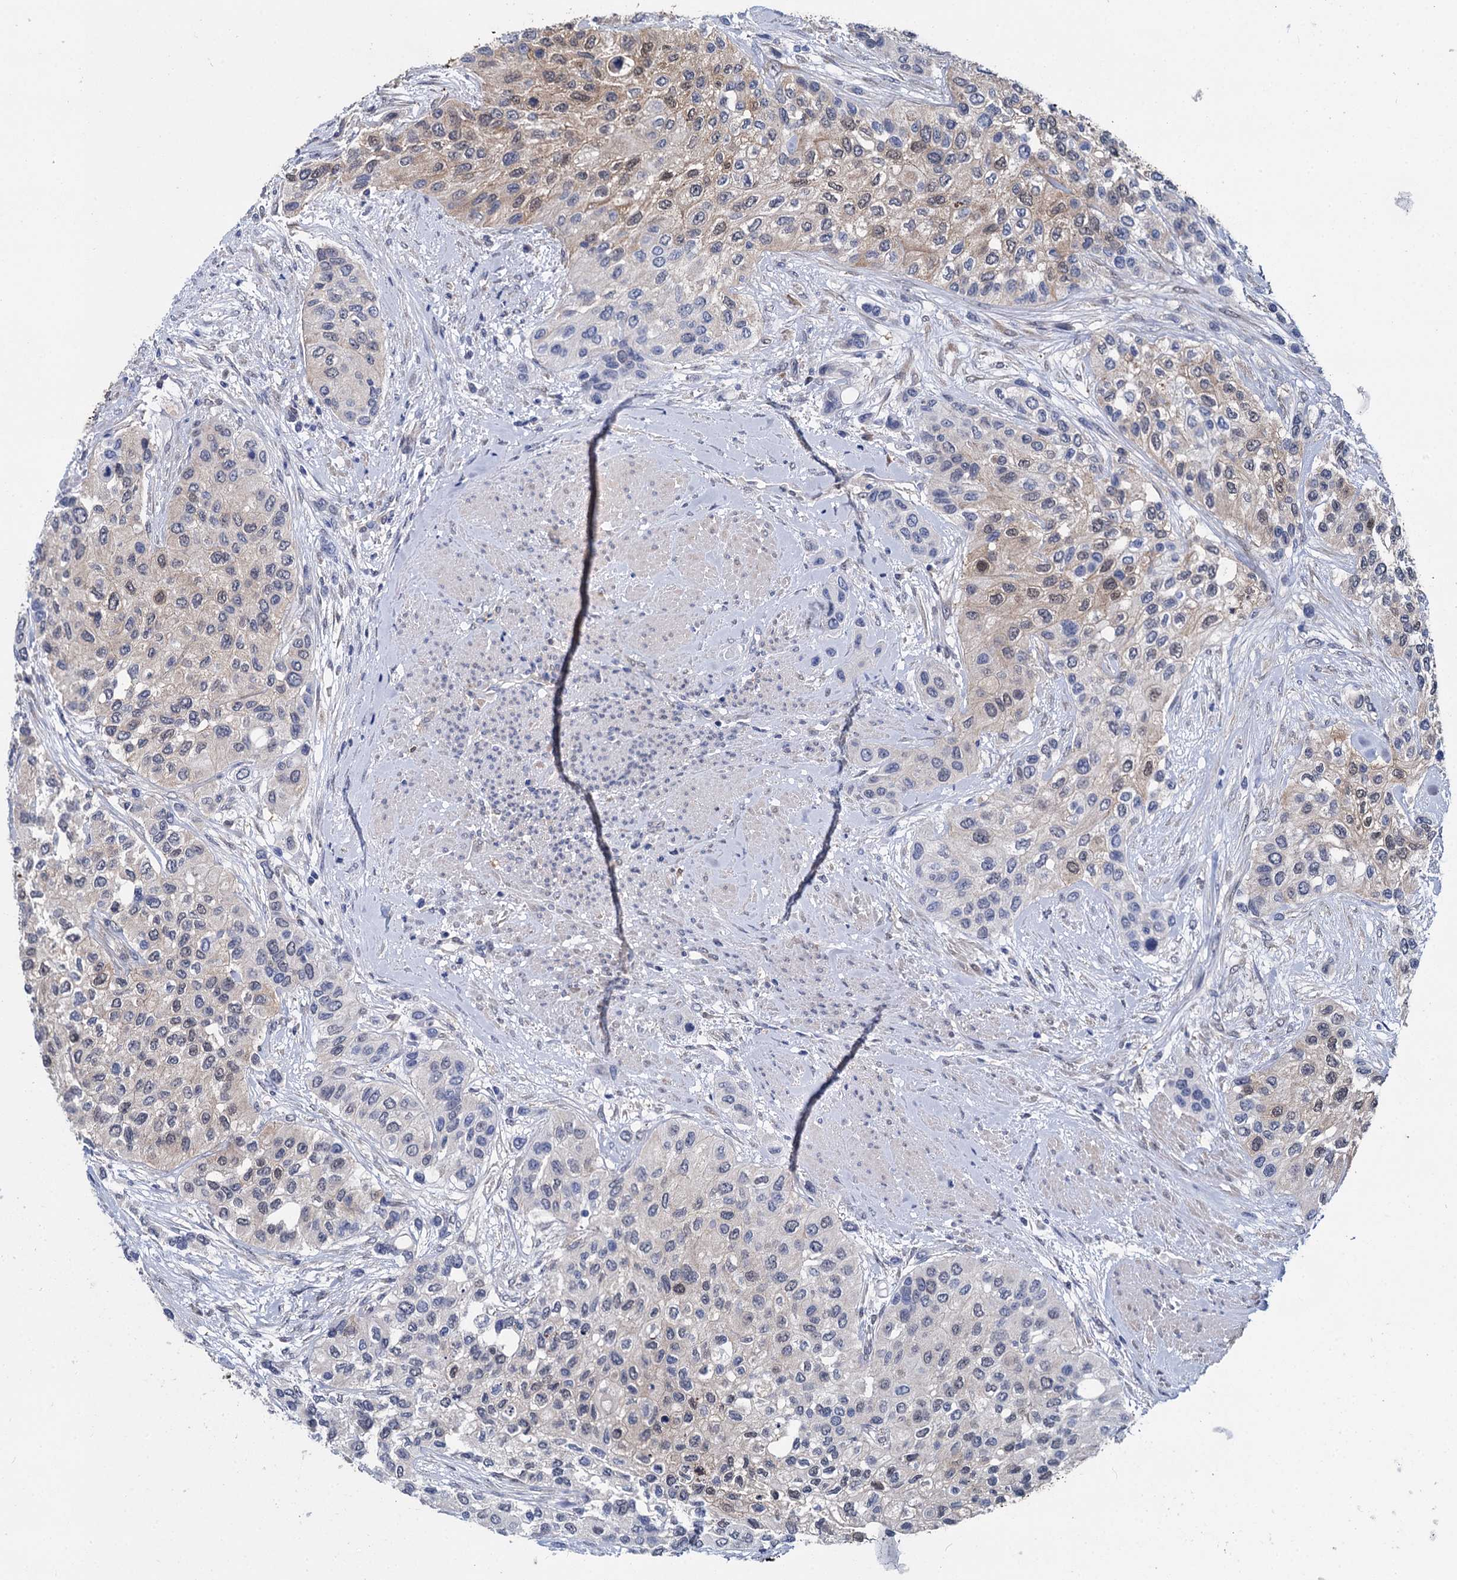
{"staining": {"intensity": "weak", "quantity": "<25%", "location": "cytoplasmic/membranous"}, "tissue": "urothelial cancer", "cell_type": "Tumor cells", "image_type": "cancer", "snomed": [{"axis": "morphology", "description": "Normal tissue, NOS"}, {"axis": "morphology", "description": "Urothelial carcinoma, High grade"}, {"axis": "topography", "description": "Vascular tissue"}, {"axis": "topography", "description": "Urinary bladder"}], "caption": "High power microscopy image of an IHC histopathology image of high-grade urothelial carcinoma, revealing no significant staining in tumor cells.", "gene": "GSTM3", "patient": {"sex": "female", "age": 56}}